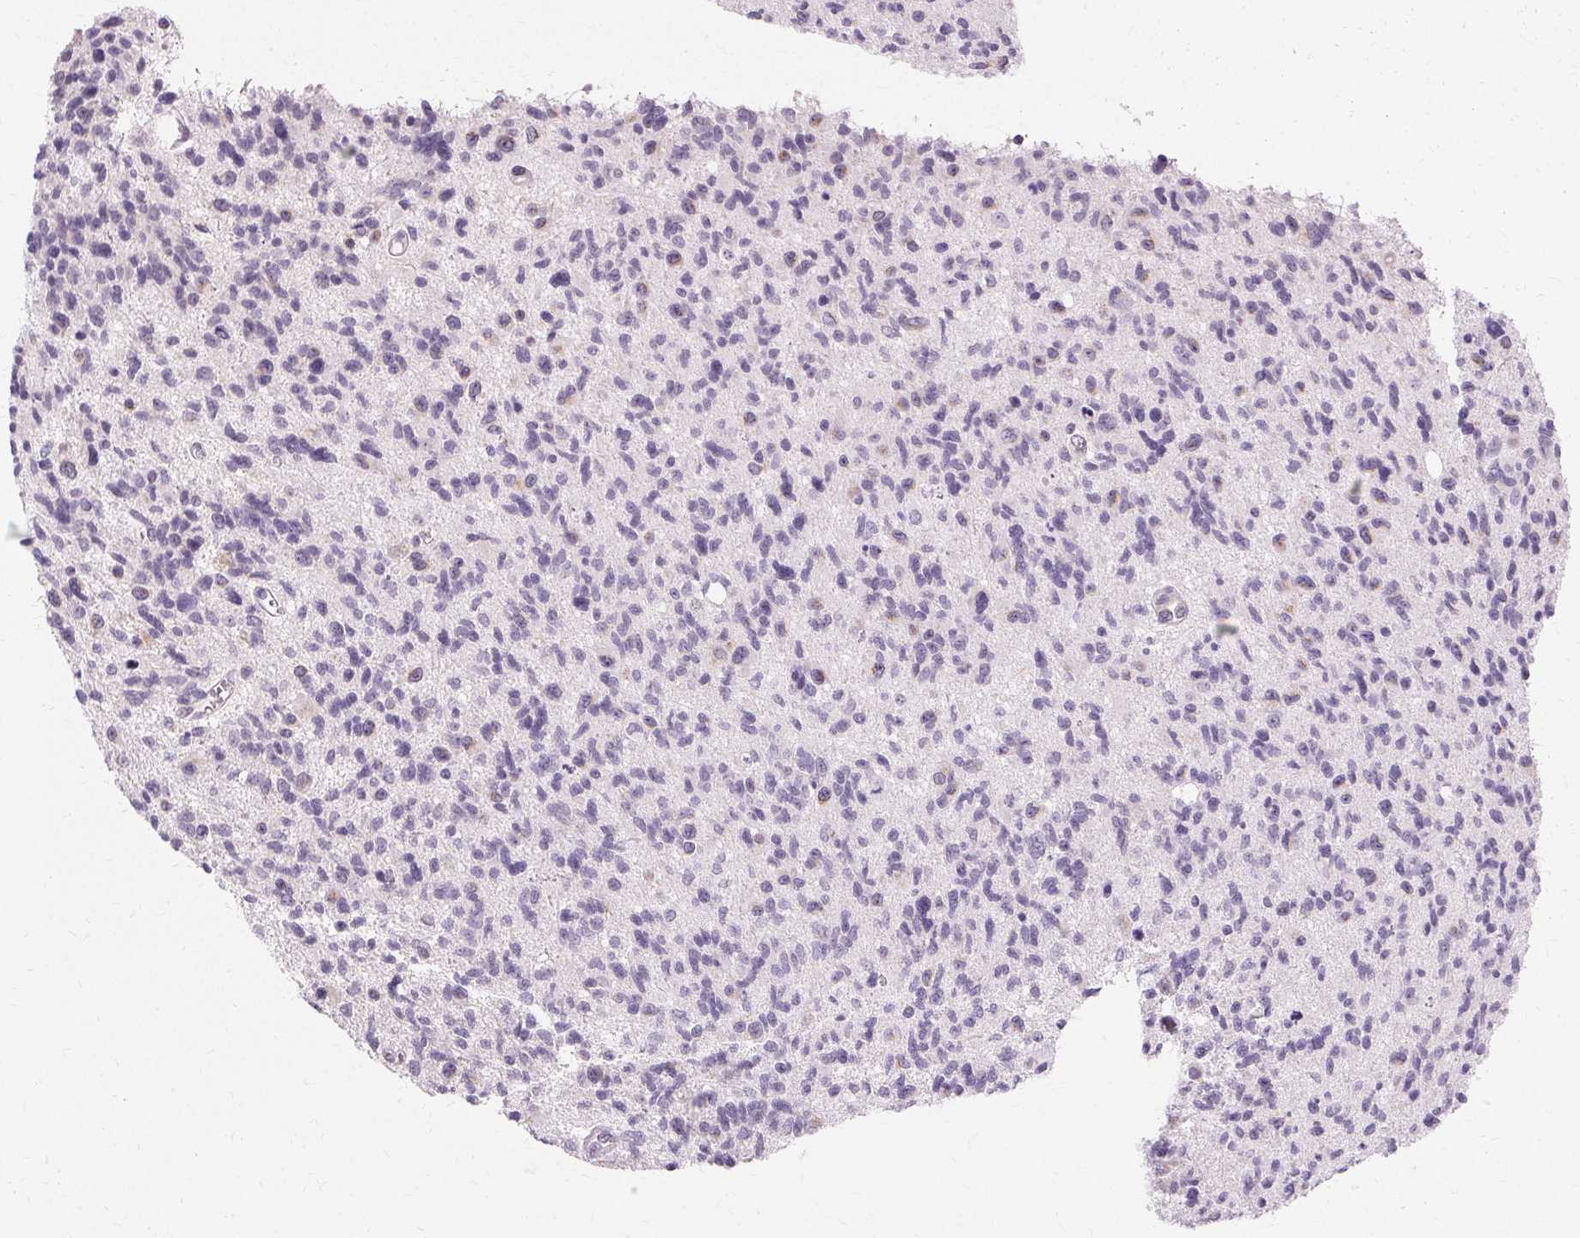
{"staining": {"intensity": "negative", "quantity": "none", "location": "none"}, "tissue": "glioma", "cell_type": "Tumor cells", "image_type": "cancer", "snomed": [{"axis": "morphology", "description": "Glioma, malignant, High grade"}, {"axis": "topography", "description": "Brain"}], "caption": "The photomicrograph exhibits no staining of tumor cells in glioma.", "gene": "FCRL3", "patient": {"sex": "male", "age": 29}}